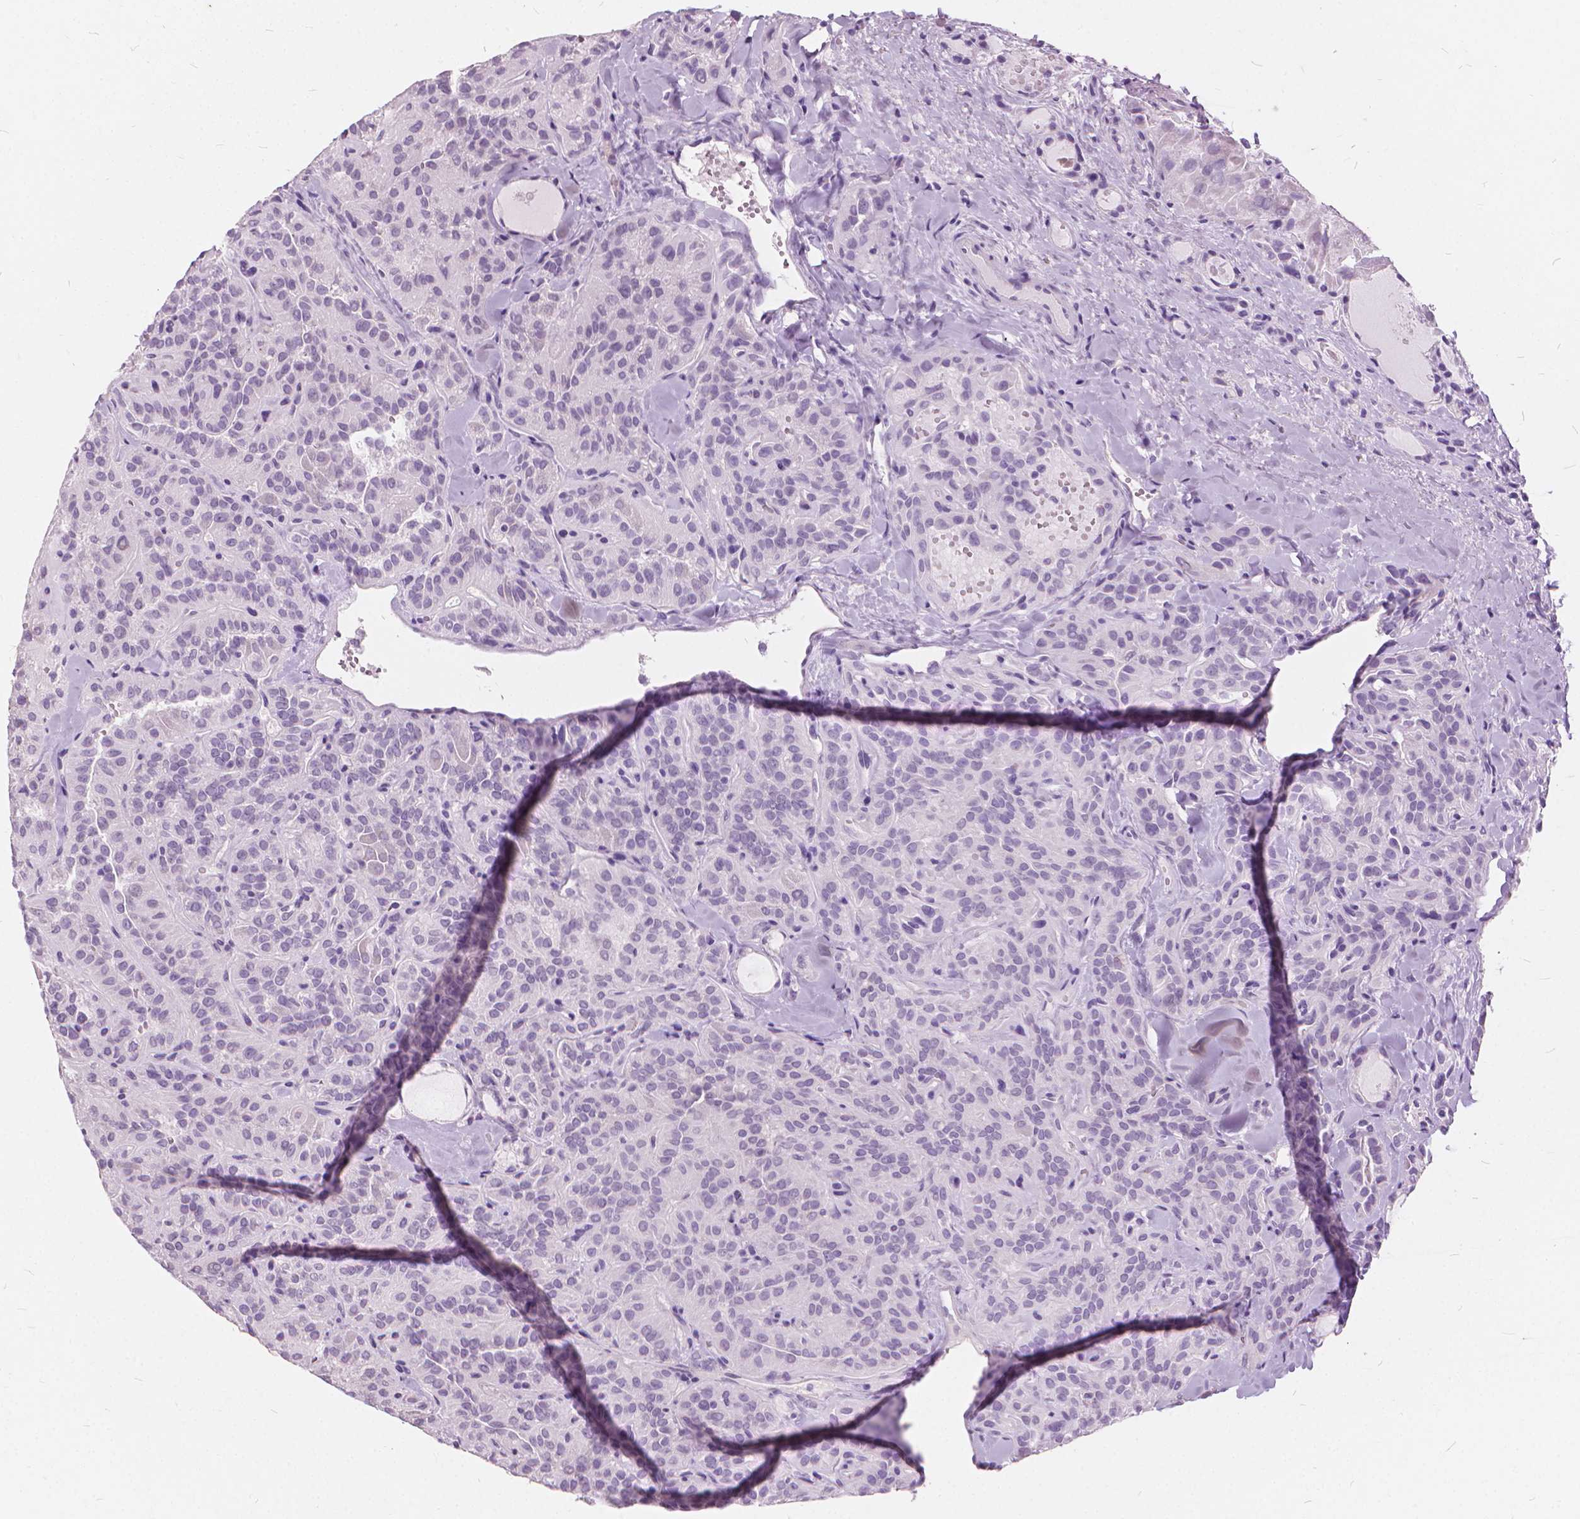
{"staining": {"intensity": "negative", "quantity": "none", "location": "none"}, "tissue": "thyroid cancer", "cell_type": "Tumor cells", "image_type": "cancer", "snomed": [{"axis": "morphology", "description": "Papillary adenocarcinoma, NOS"}, {"axis": "topography", "description": "Thyroid gland"}], "caption": "This is an IHC micrograph of papillary adenocarcinoma (thyroid). There is no positivity in tumor cells.", "gene": "DNM1", "patient": {"sex": "female", "age": 45}}